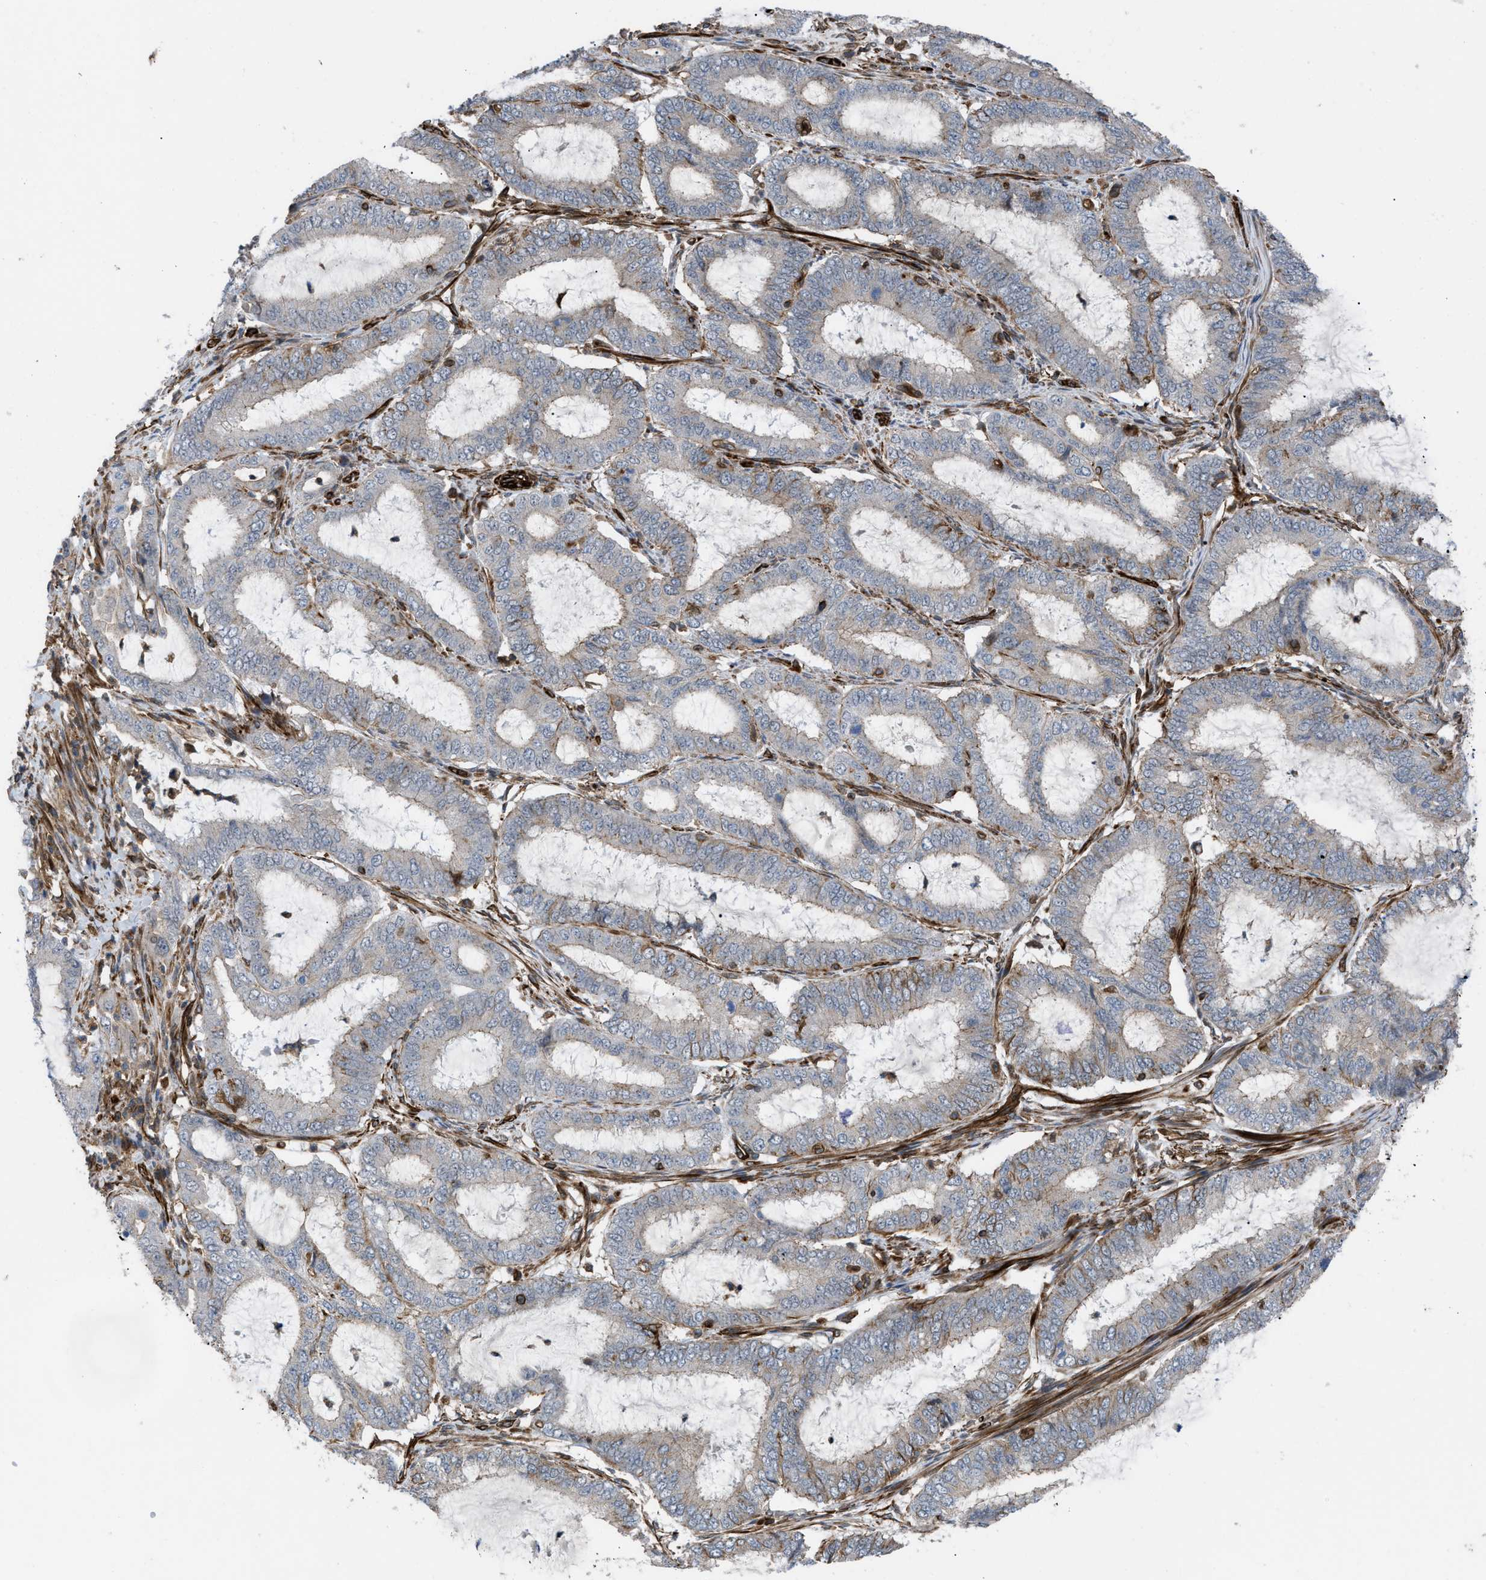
{"staining": {"intensity": "weak", "quantity": "<25%", "location": "cytoplasmic/membranous"}, "tissue": "endometrial cancer", "cell_type": "Tumor cells", "image_type": "cancer", "snomed": [{"axis": "morphology", "description": "Adenocarcinoma, NOS"}, {"axis": "topography", "description": "Endometrium"}], "caption": "Immunohistochemistry (IHC) micrograph of endometrial cancer (adenocarcinoma) stained for a protein (brown), which displays no staining in tumor cells.", "gene": "PTPRE", "patient": {"sex": "female", "age": 70}}